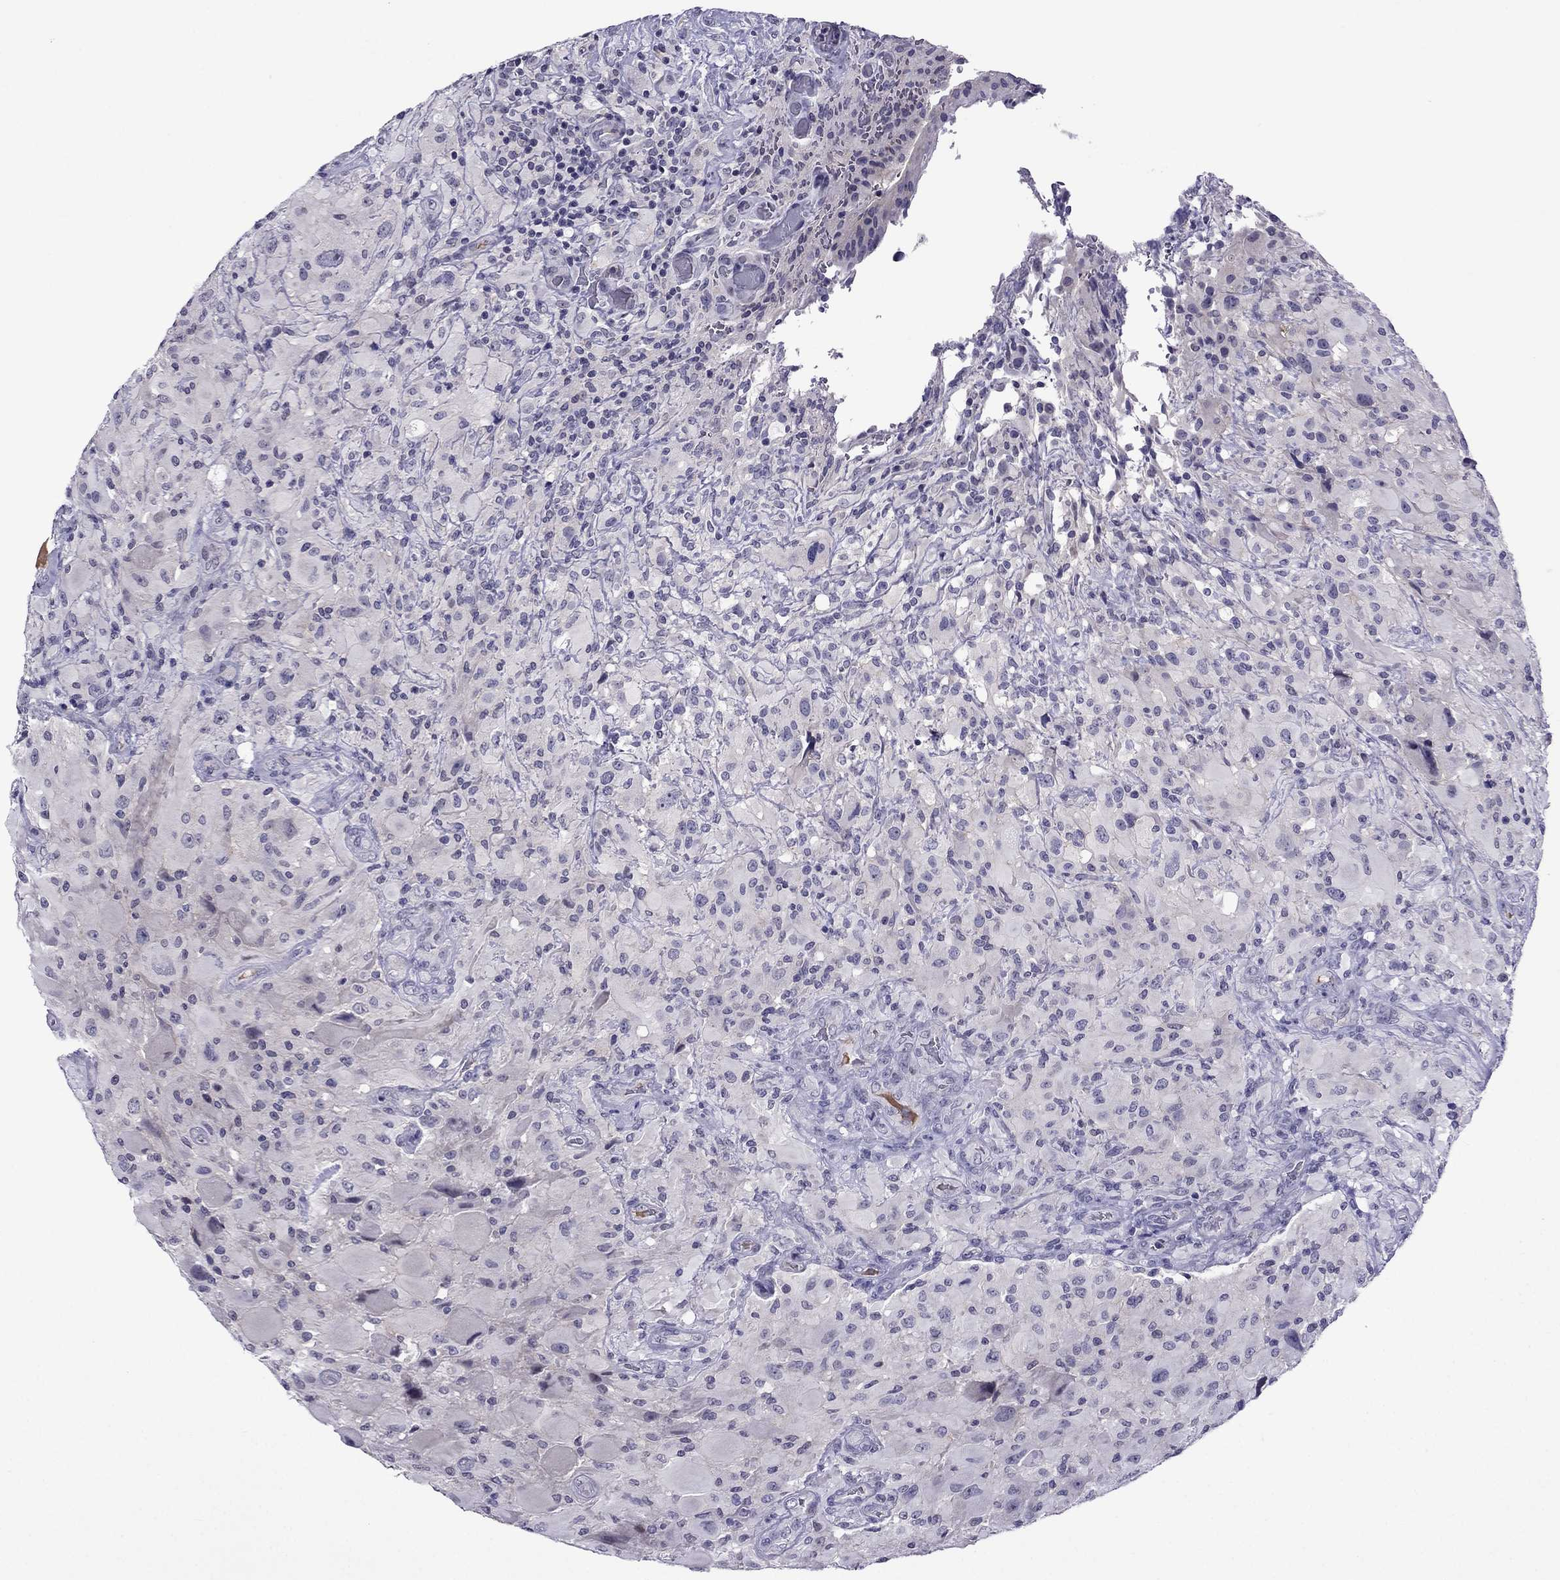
{"staining": {"intensity": "negative", "quantity": "none", "location": "none"}, "tissue": "glioma", "cell_type": "Tumor cells", "image_type": "cancer", "snomed": [{"axis": "morphology", "description": "Glioma, malignant, High grade"}, {"axis": "topography", "description": "Cerebral cortex"}], "caption": "Tumor cells show no significant protein expression in malignant high-grade glioma.", "gene": "SPTBN4", "patient": {"sex": "male", "age": 35}}